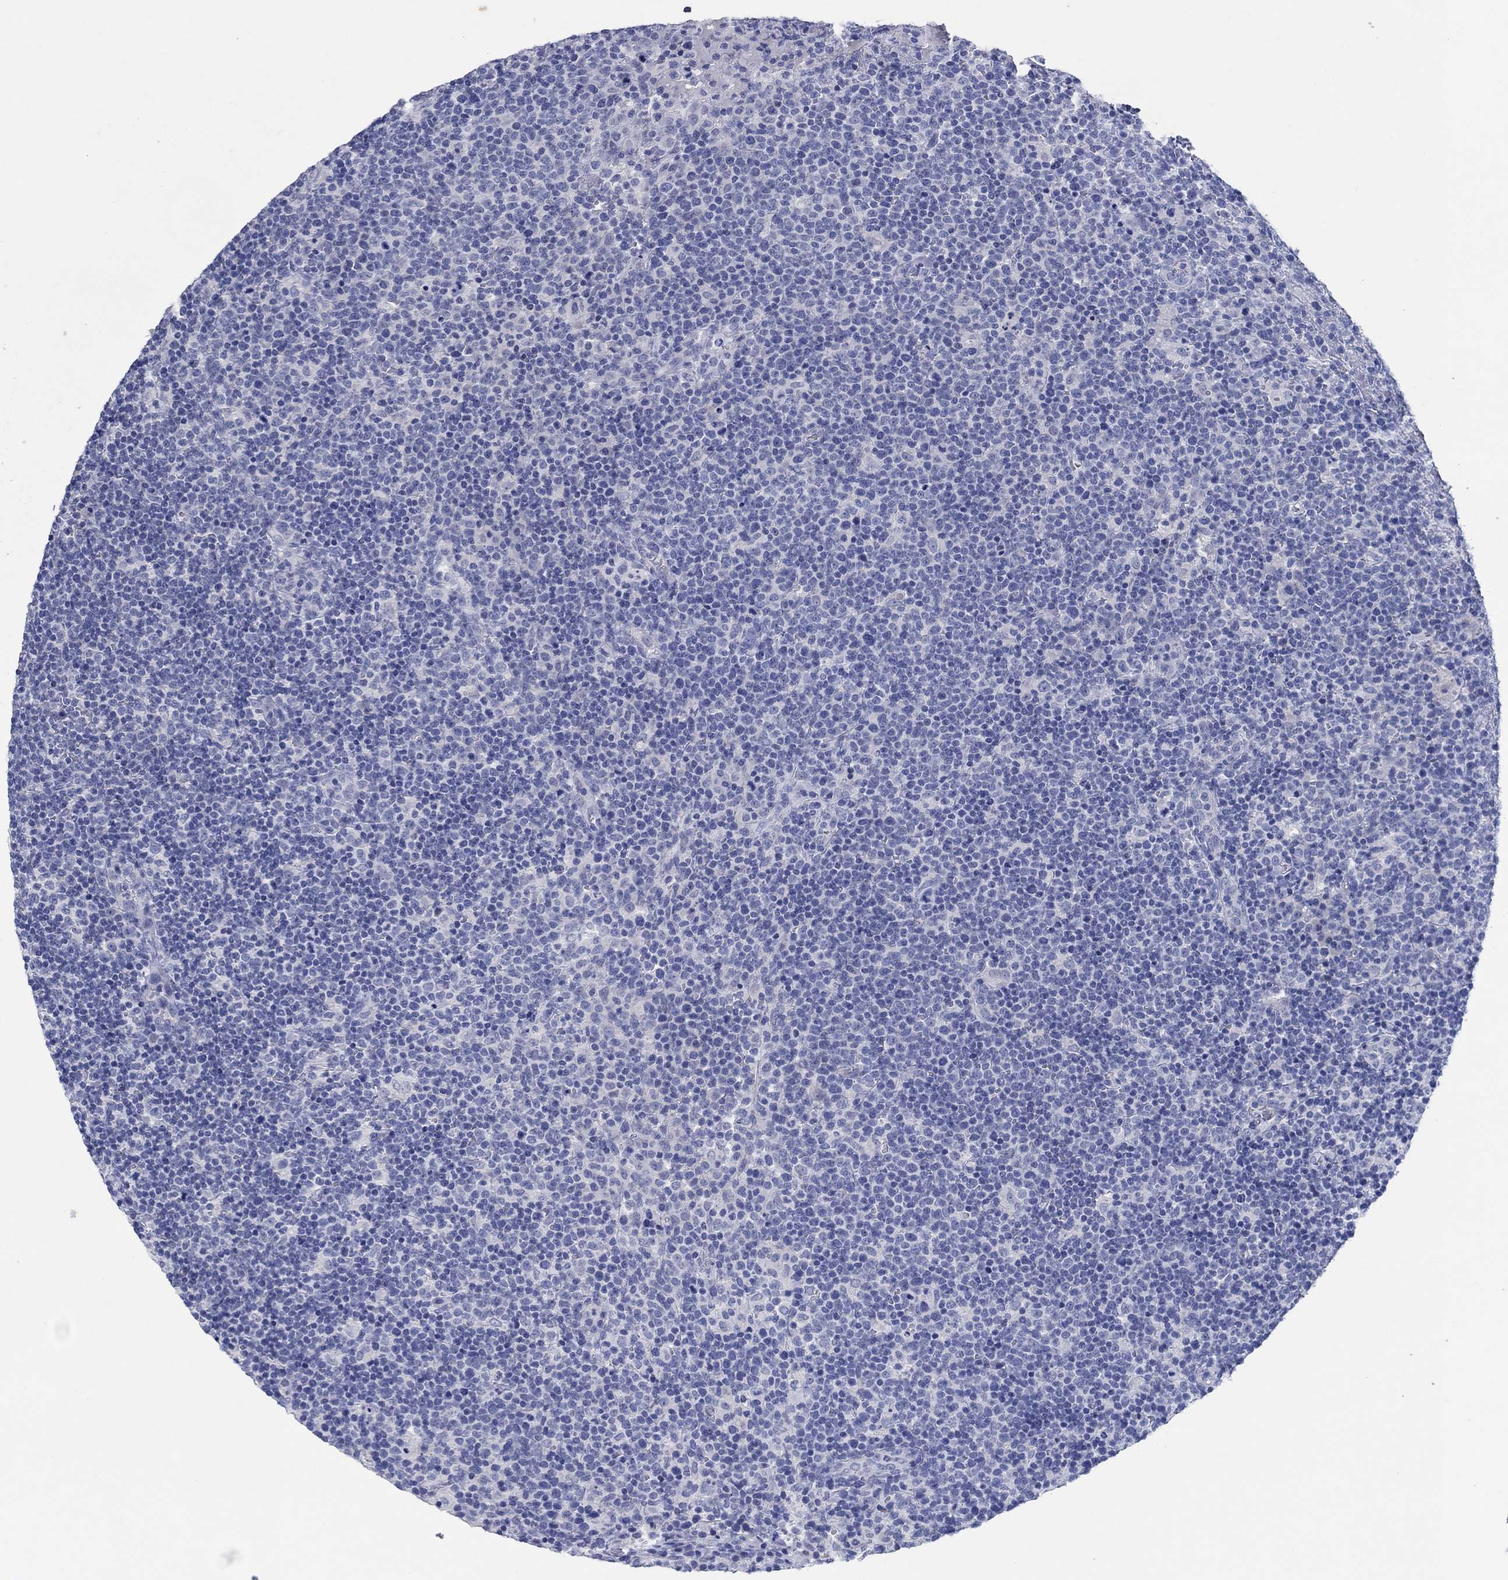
{"staining": {"intensity": "negative", "quantity": "none", "location": "none"}, "tissue": "lymphoma", "cell_type": "Tumor cells", "image_type": "cancer", "snomed": [{"axis": "morphology", "description": "Malignant lymphoma, non-Hodgkin's type, High grade"}, {"axis": "topography", "description": "Lymph node"}], "caption": "Immunohistochemistry histopathology image of lymphoma stained for a protein (brown), which reveals no expression in tumor cells.", "gene": "POU5F1", "patient": {"sex": "male", "age": 61}}